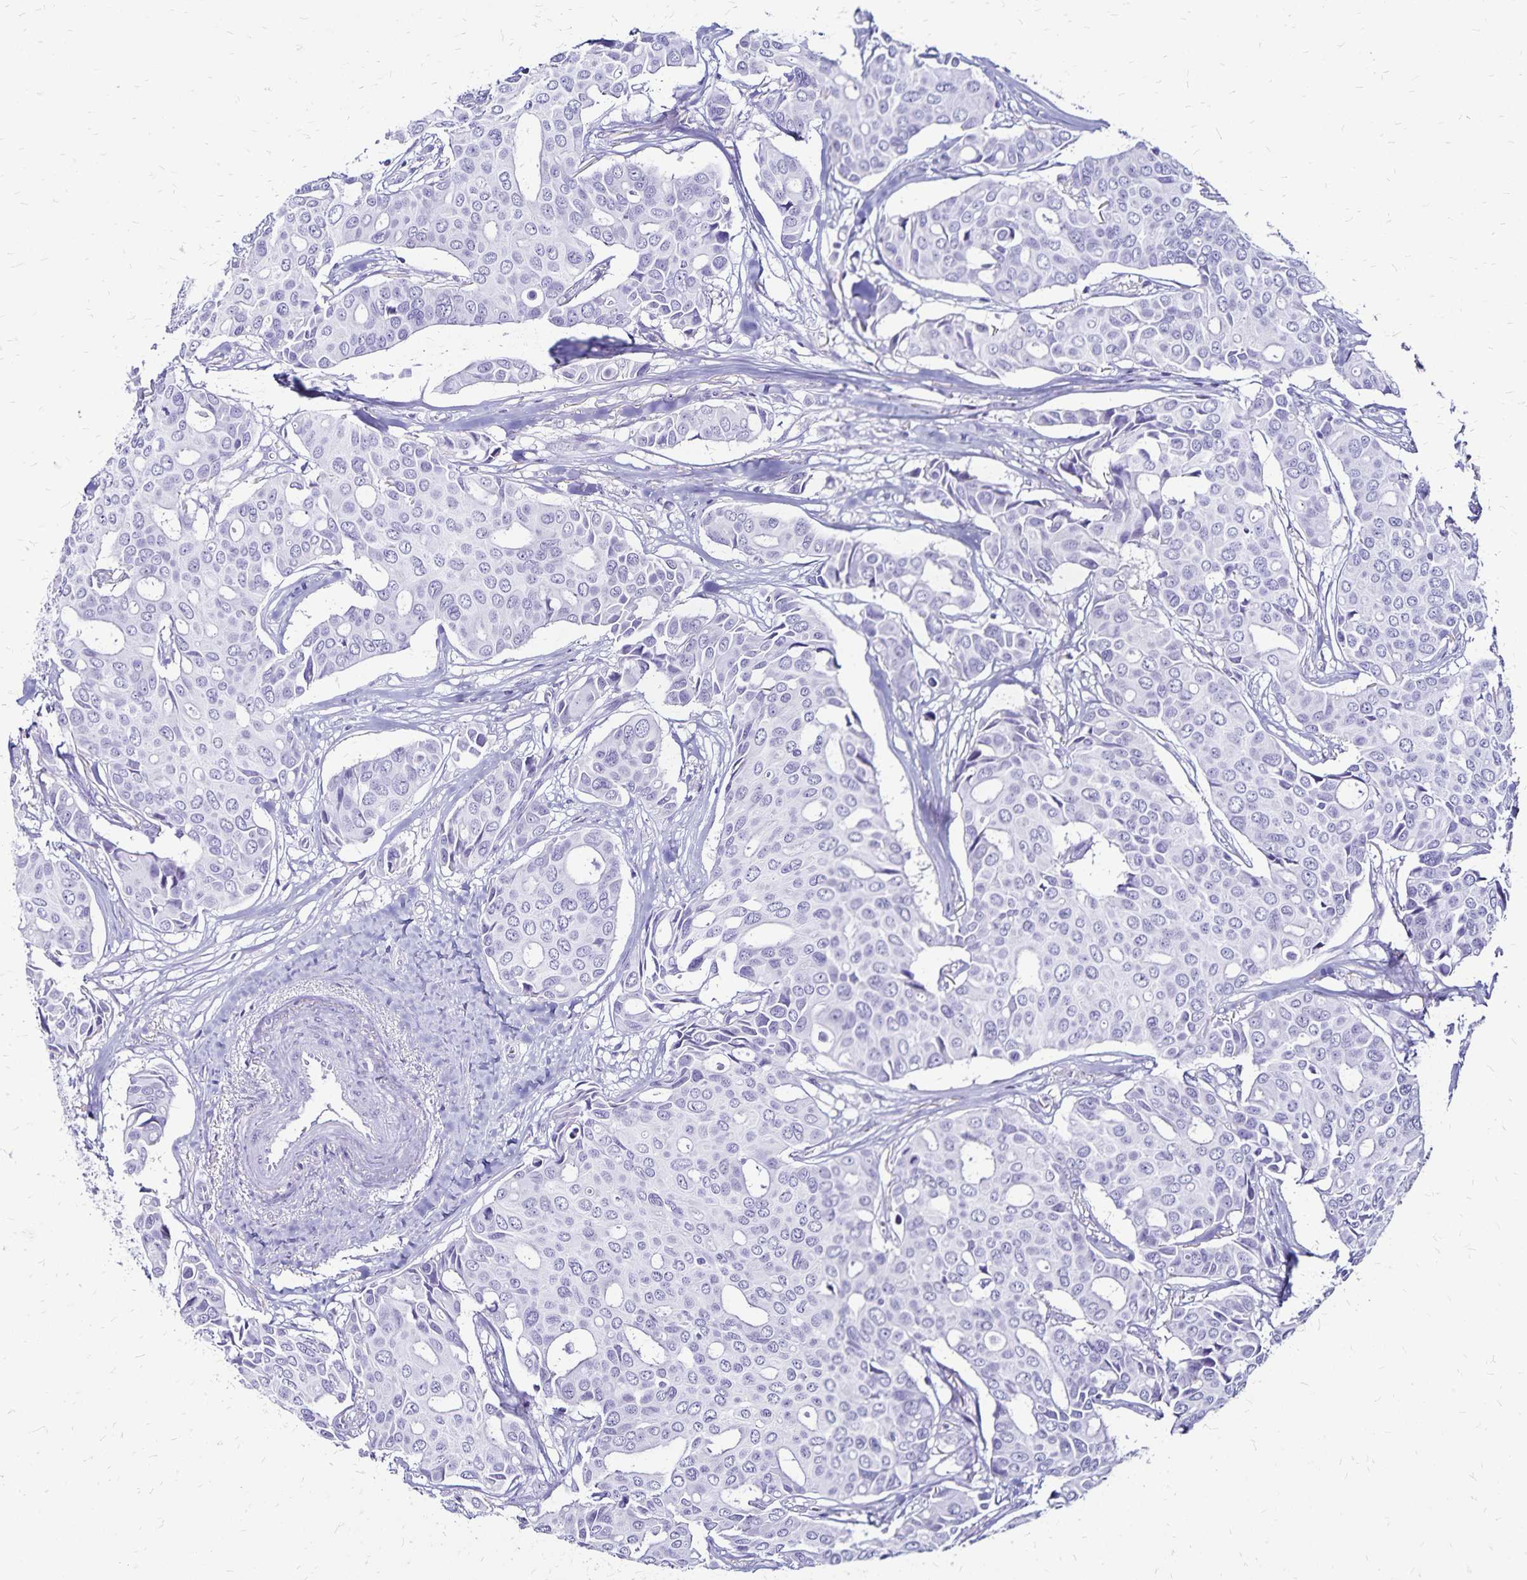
{"staining": {"intensity": "negative", "quantity": "none", "location": "none"}, "tissue": "breast cancer", "cell_type": "Tumor cells", "image_type": "cancer", "snomed": [{"axis": "morphology", "description": "Duct carcinoma"}, {"axis": "topography", "description": "Breast"}], "caption": "DAB (3,3'-diaminobenzidine) immunohistochemical staining of breast cancer (invasive ductal carcinoma) displays no significant staining in tumor cells.", "gene": "LIN28B", "patient": {"sex": "female", "age": 54}}